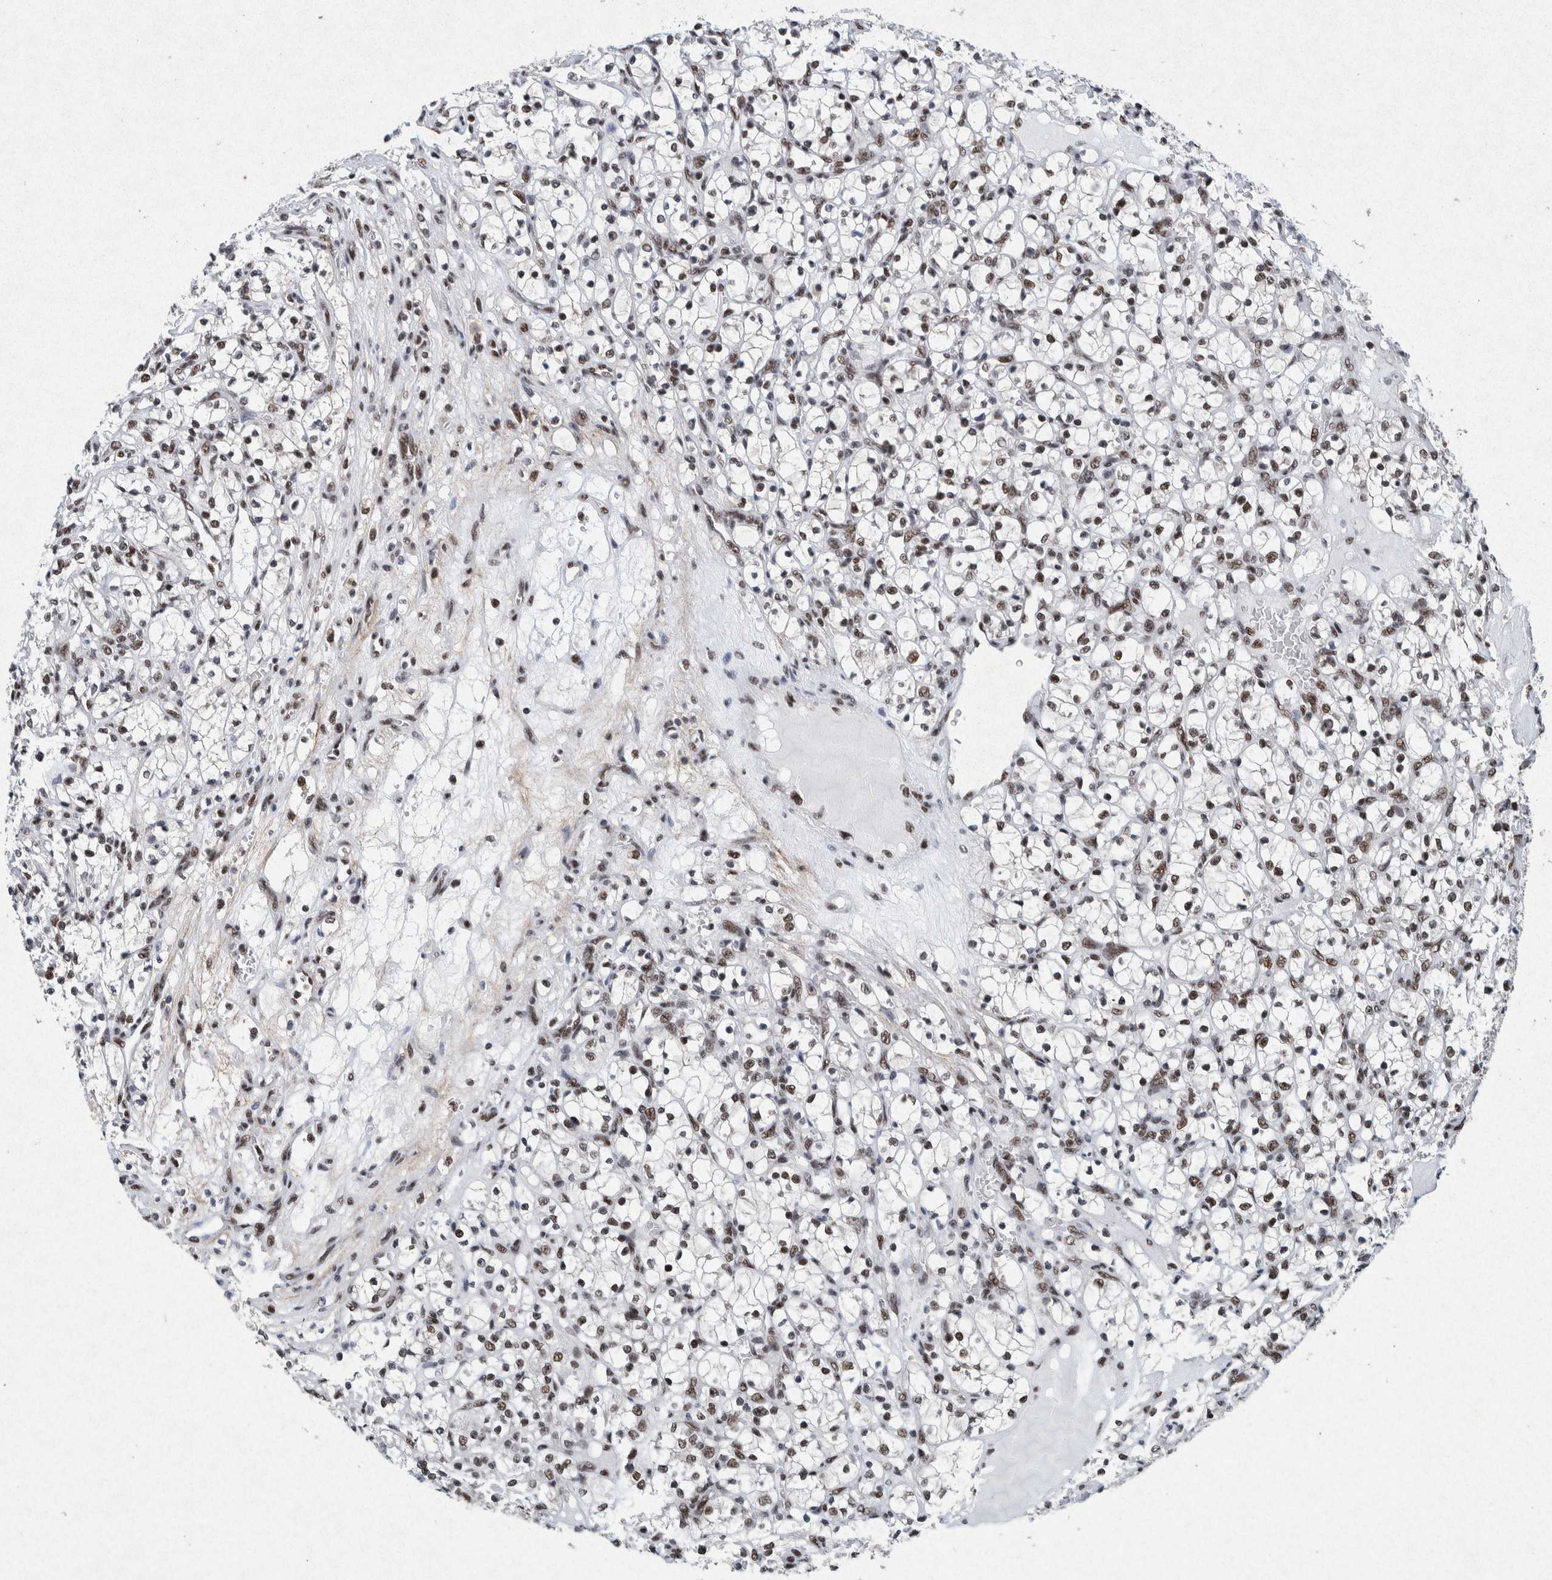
{"staining": {"intensity": "moderate", "quantity": ">75%", "location": "nuclear"}, "tissue": "renal cancer", "cell_type": "Tumor cells", "image_type": "cancer", "snomed": [{"axis": "morphology", "description": "Adenocarcinoma, NOS"}, {"axis": "topography", "description": "Kidney"}], "caption": "Immunohistochemical staining of adenocarcinoma (renal) demonstrates moderate nuclear protein staining in approximately >75% of tumor cells. (Brightfield microscopy of DAB IHC at high magnification).", "gene": "TAF10", "patient": {"sex": "female", "age": 69}}